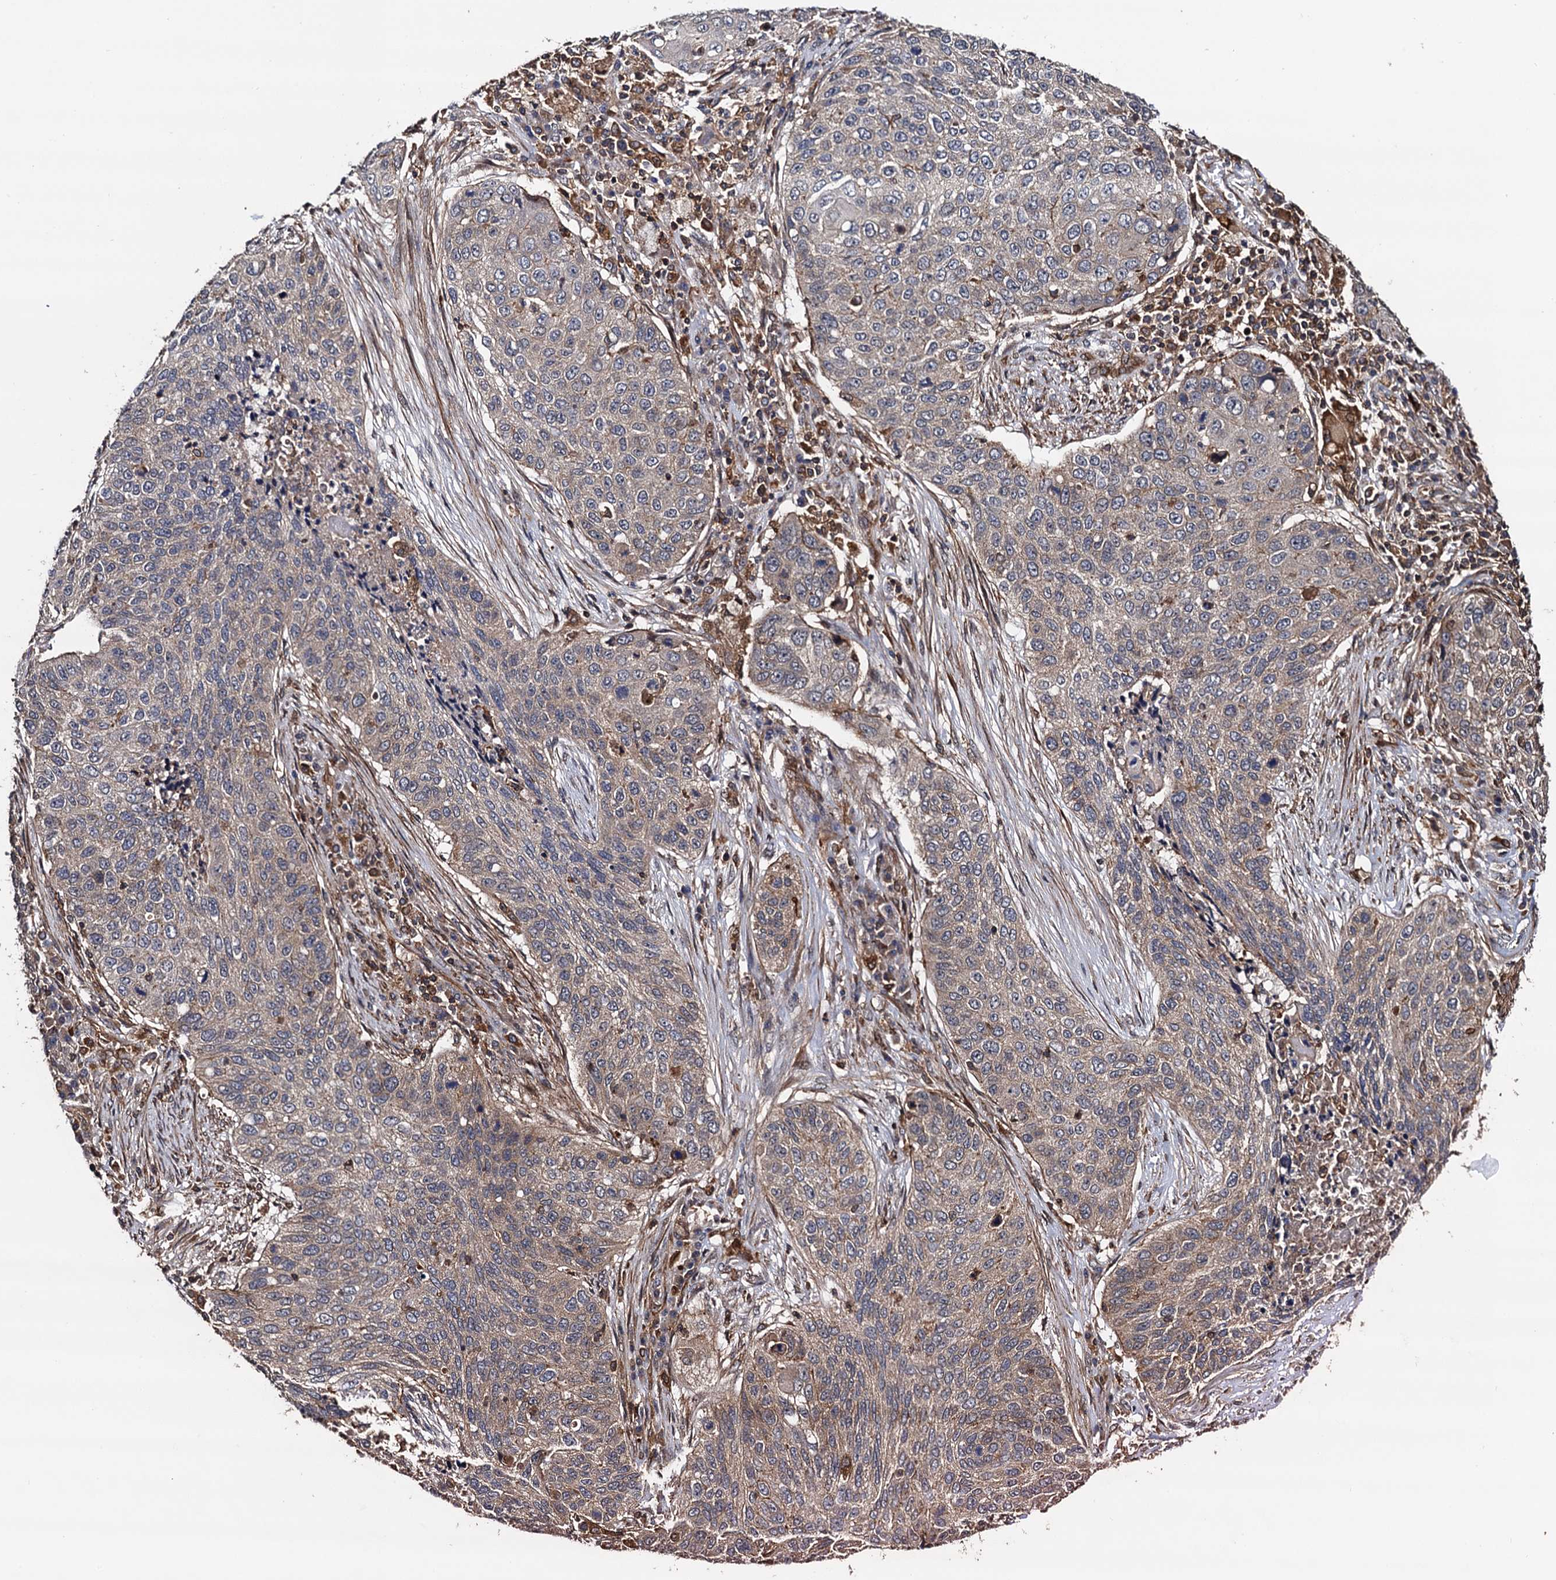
{"staining": {"intensity": "weak", "quantity": "<25%", "location": "cytoplasmic/membranous"}, "tissue": "lung cancer", "cell_type": "Tumor cells", "image_type": "cancer", "snomed": [{"axis": "morphology", "description": "Squamous cell carcinoma, NOS"}, {"axis": "topography", "description": "Lung"}], "caption": "This is an IHC image of lung cancer (squamous cell carcinoma). There is no staining in tumor cells.", "gene": "BORA", "patient": {"sex": "female", "age": 63}}